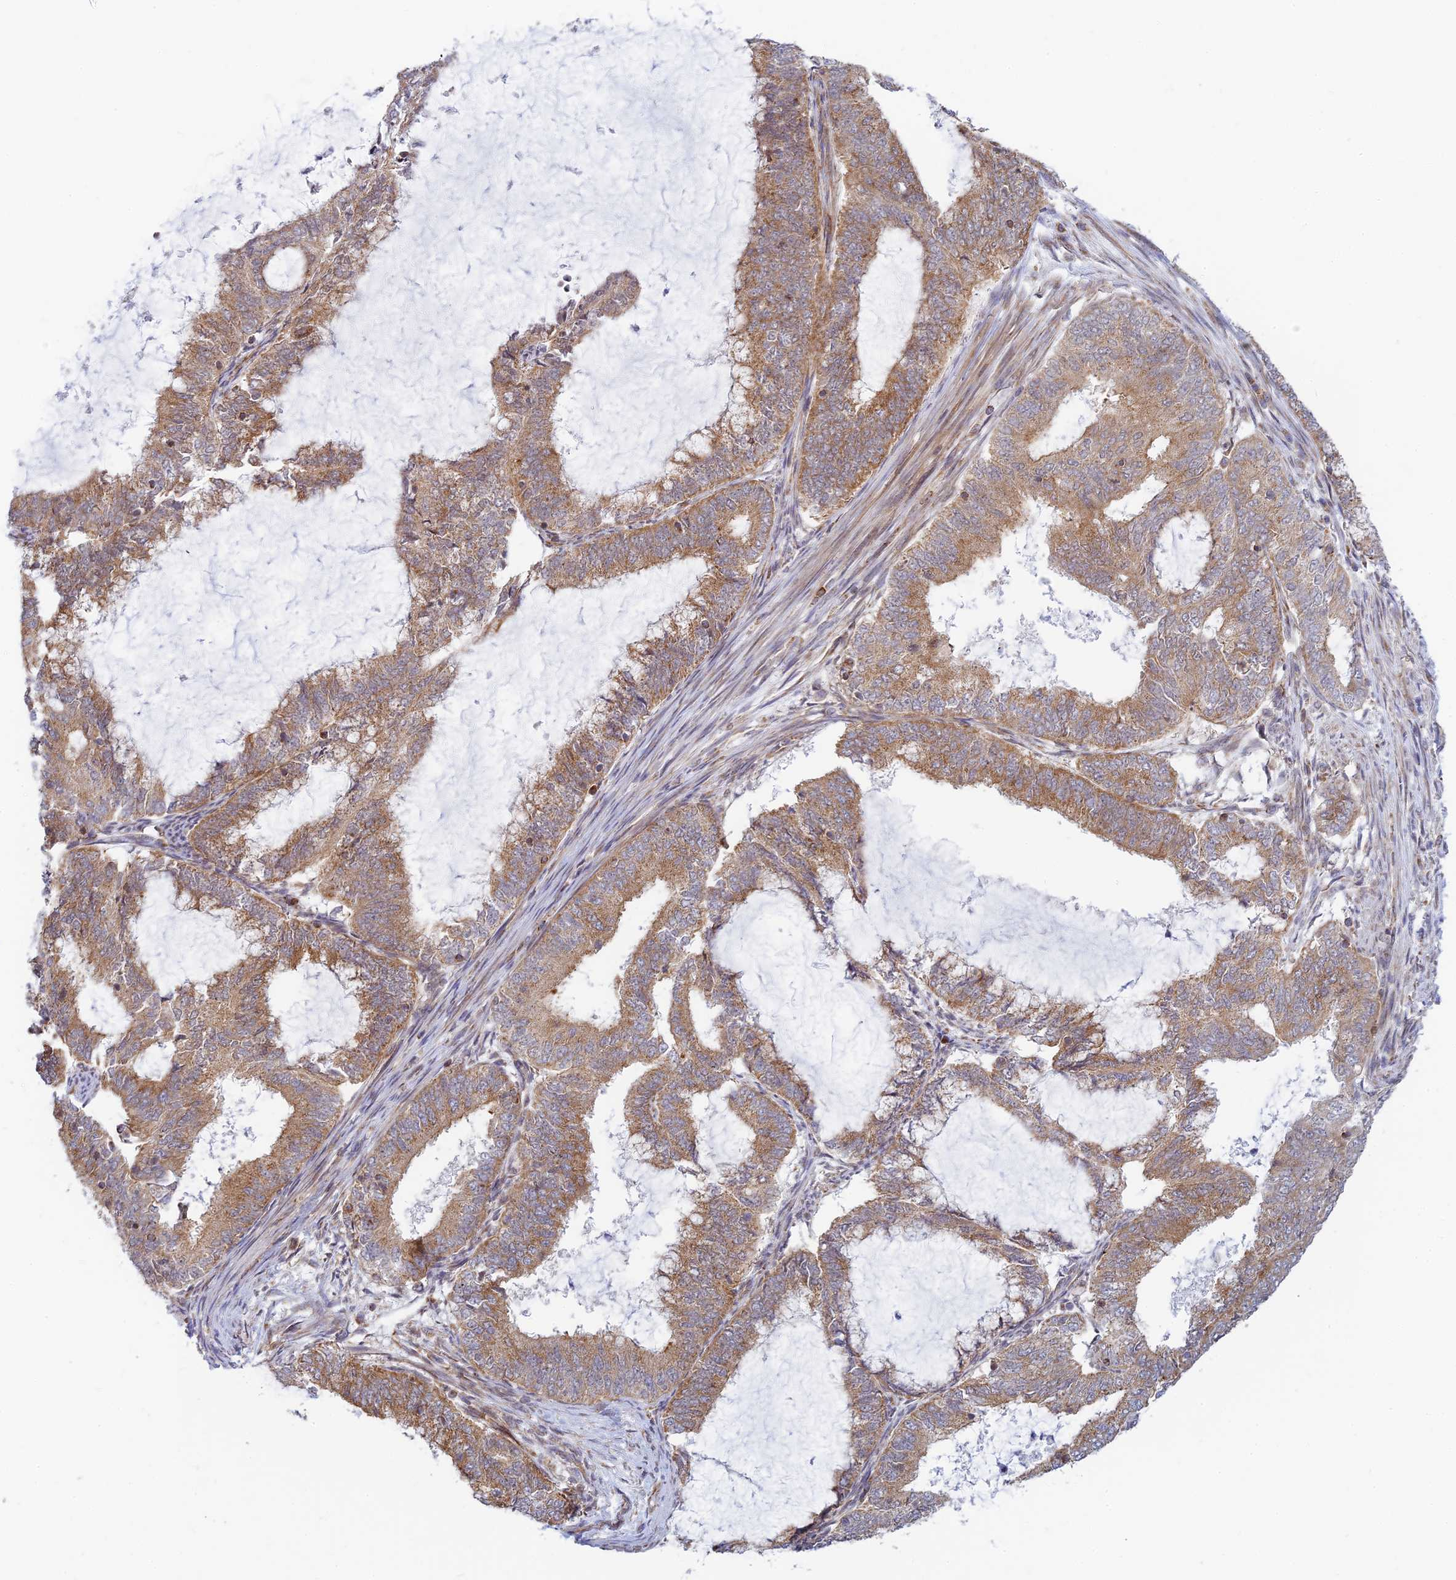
{"staining": {"intensity": "moderate", "quantity": ">75%", "location": "cytoplasmic/membranous"}, "tissue": "endometrial cancer", "cell_type": "Tumor cells", "image_type": "cancer", "snomed": [{"axis": "morphology", "description": "Adenocarcinoma, NOS"}, {"axis": "topography", "description": "Endometrium"}], "caption": "This photomicrograph shows immunohistochemistry staining of human endometrial adenocarcinoma, with medium moderate cytoplasmic/membranous positivity in approximately >75% of tumor cells.", "gene": "HOOK2", "patient": {"sex": "female", "age": 51}}